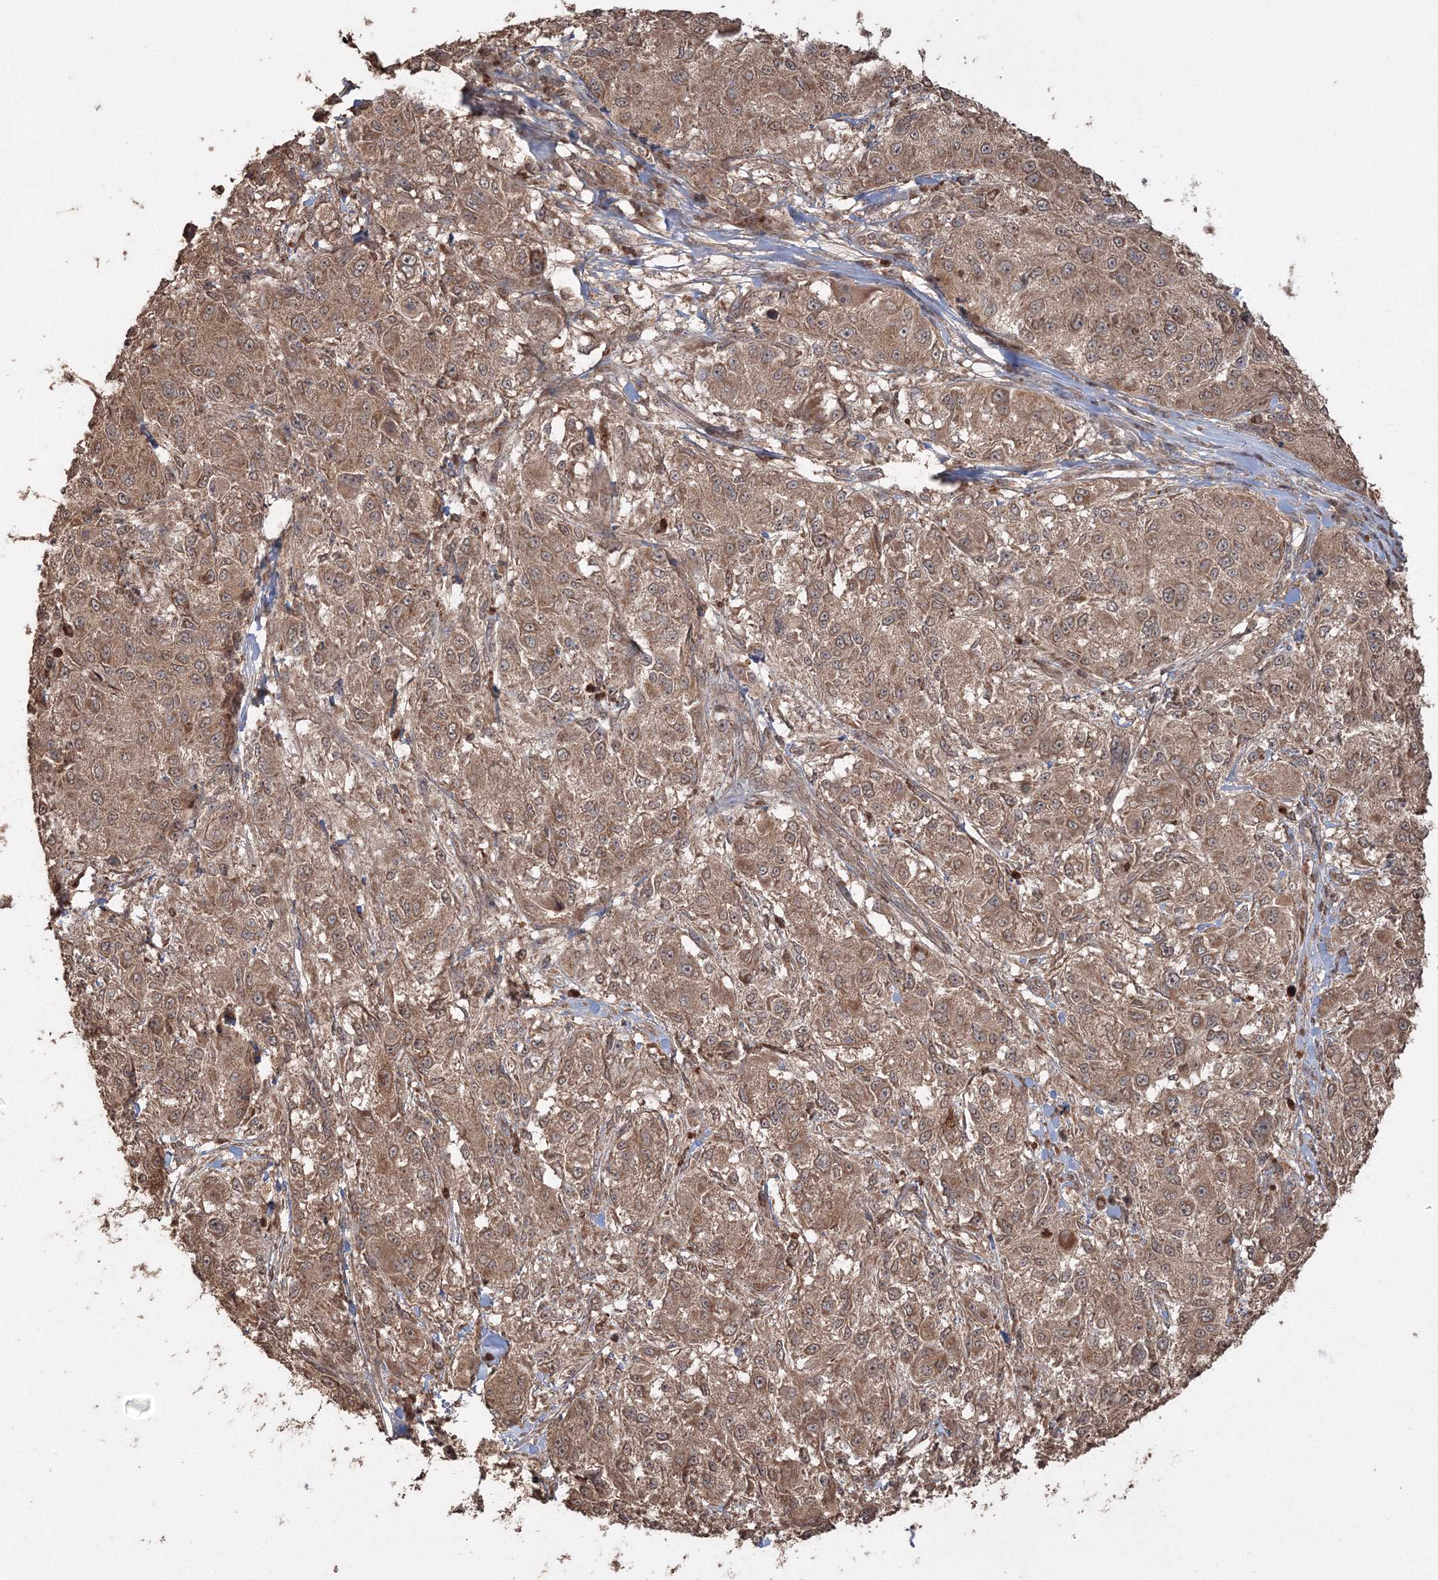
{"staining": {"intensity": "moderate", "quantity": ">75%", "location": "cytoplasmic/membranous"}, "tissue": "melanoma", "cell_type": "Tumor cells", "image_type": "cancer", "snomed": [{"axis": "morphology", "description": "Necrosis, NOS"}, {"axis": "morphology", "description": "Malignant melanoma, NOS"}, {"axis": "topography", "description": "Skin"}], "caption": "Protein expression analysis of human malignant melanoma reveals moderate cytoplasmic/membranous expression in approximately >75% of tumor cells.", "gene": "CCDC122", "patient": {"sex": "female", "age": 87}}